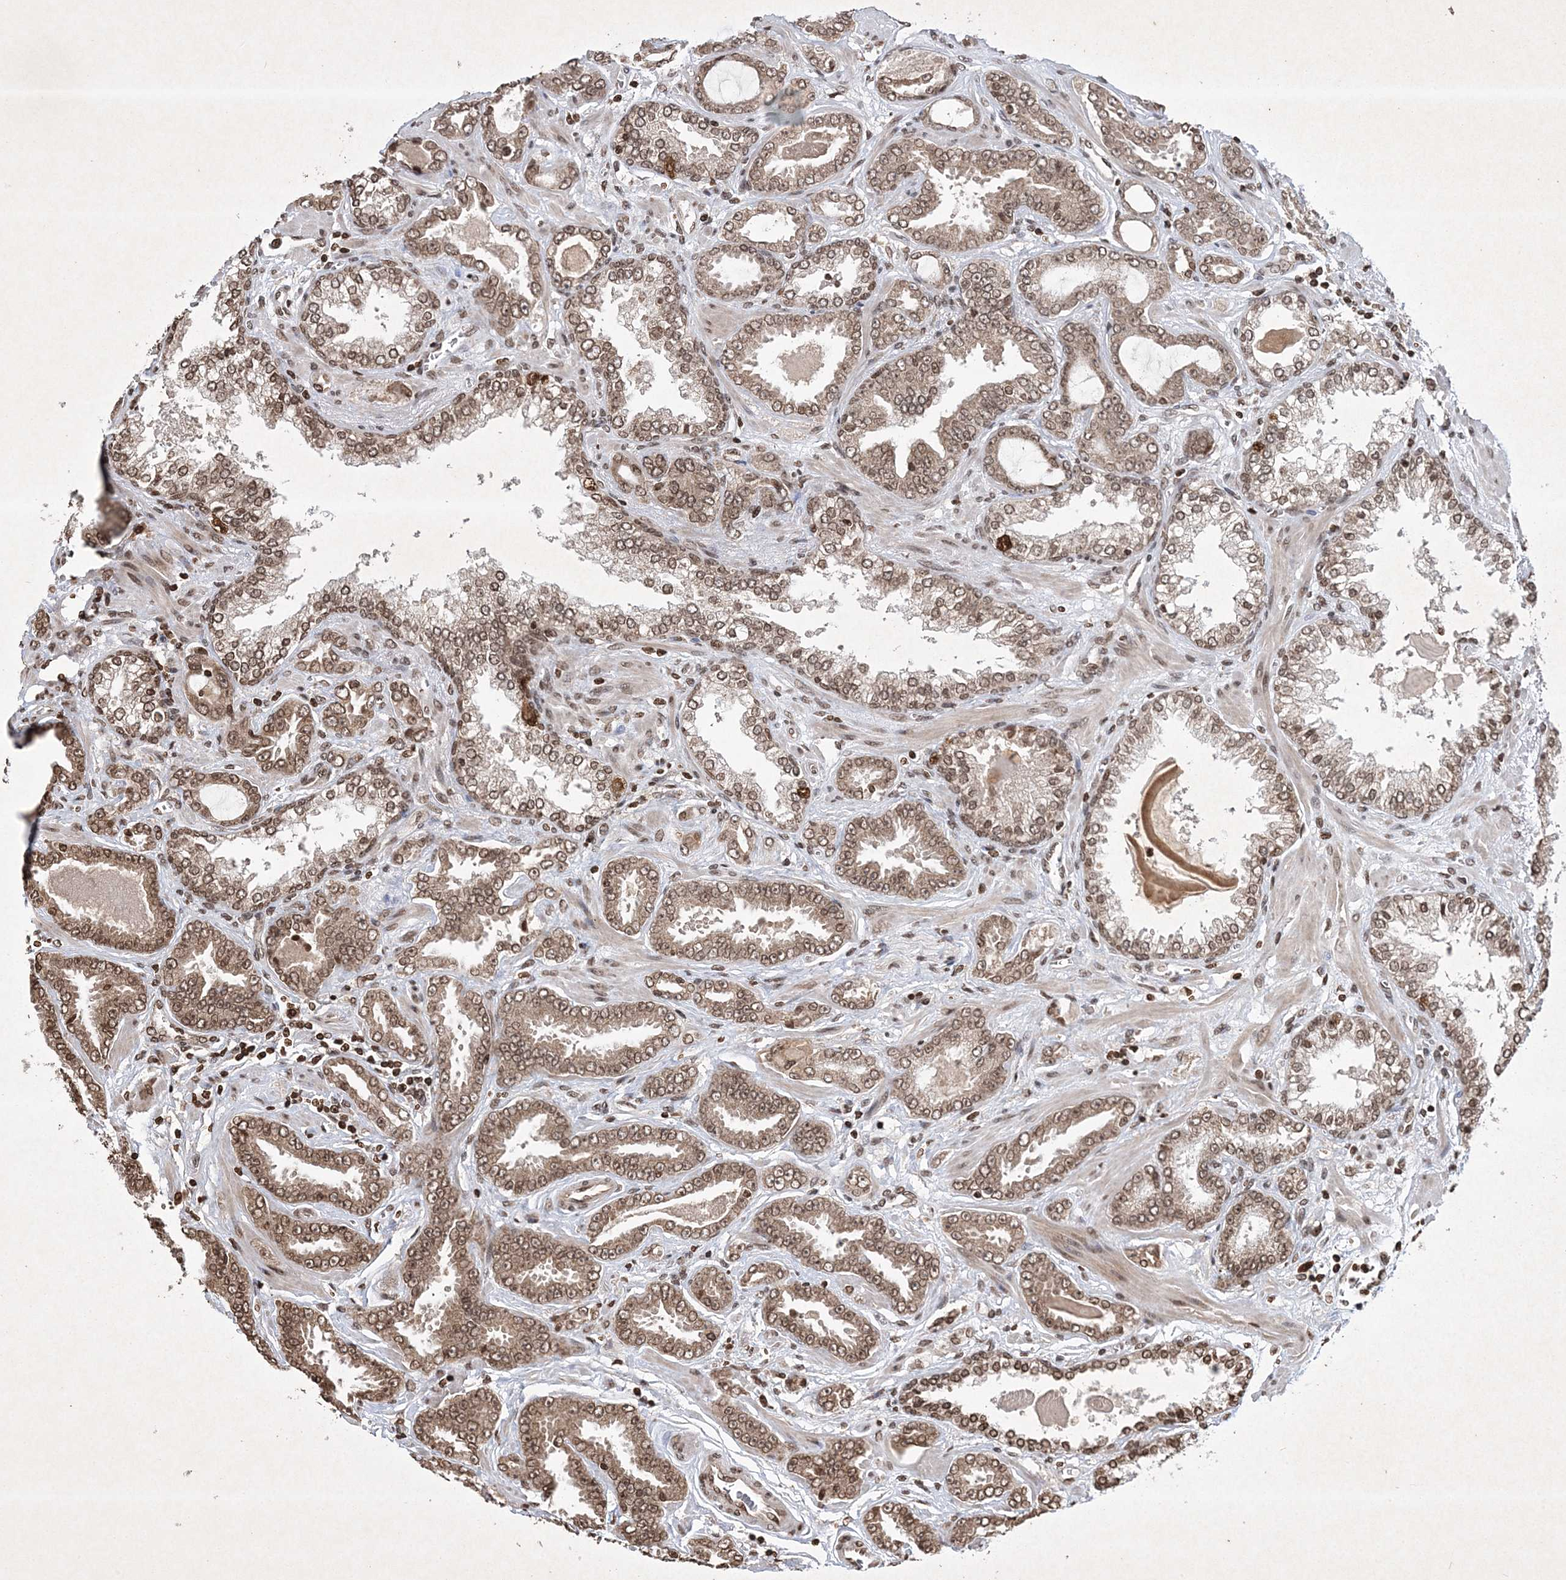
{"staining": {"intensity": "moderate", "quantity": ">75%", "location": "cytoplasmic/membranous,nuclear"}, "tissue": "prostate cancer", "cell_type": "Tumor cells", "image_type": "cancer", "snomed": [{"axis": "morphology", "description": "Adenocarcinoma, Low grade"}, {"axis": "topography", "description": "Prostate"}], "caption": "DAB immunohistochemical staining of human prostate low-grade adenocarcinoma shows moderate cytoplasmic/membranous and nuclear protein positivity in approximately >75% of tumor cells. (DAB IHC with brightfield microscopy, high magnification).", "gene": "NEDD9", "patient": {"sex": "male", "age": 60}}